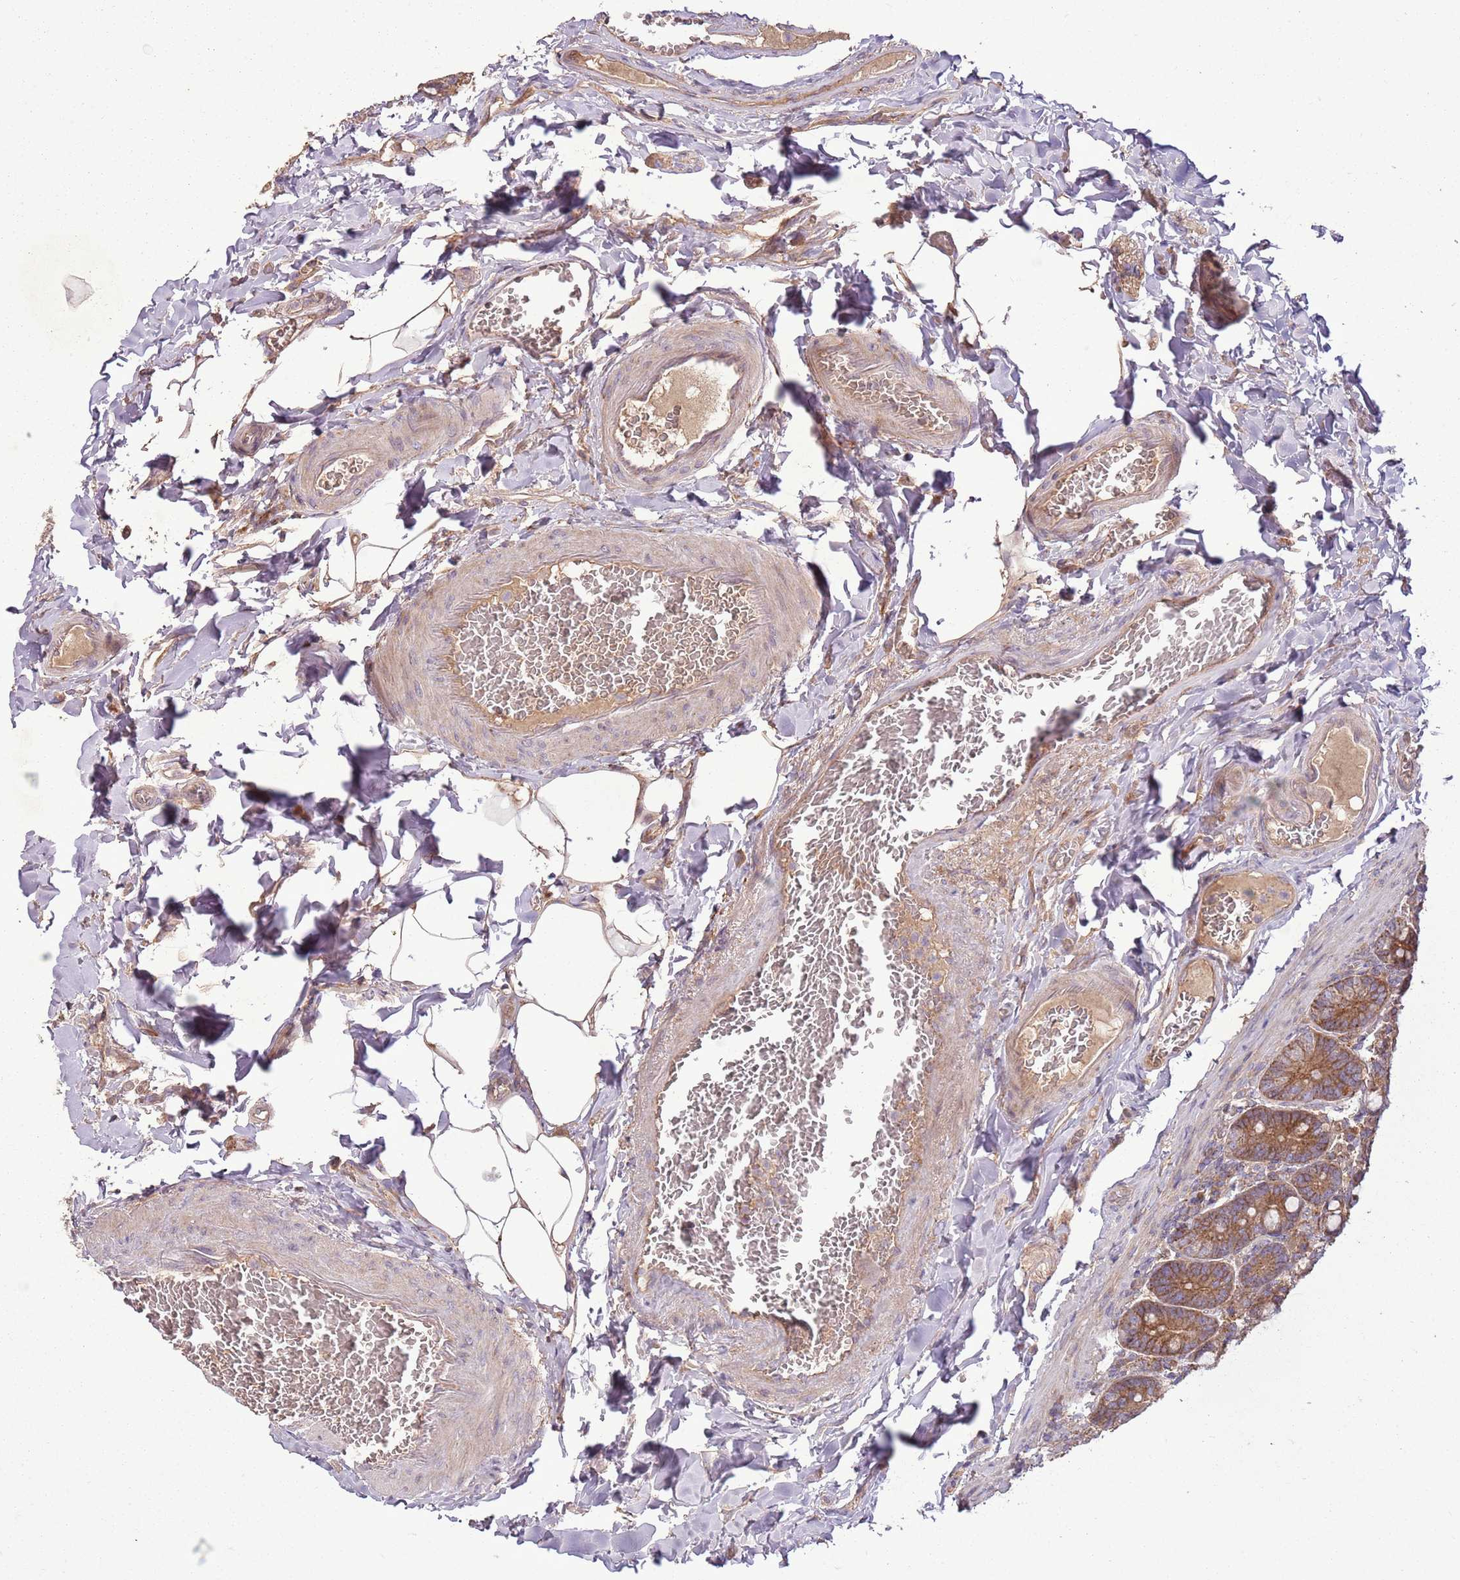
{"staining": {"intensity": "strong", "quantity": ">75%", "location": "cytoplasmic/membranous"}, "tissue": "duodenum", "cell_type": "Glandular cells", "image_type": "normal", "snomed": [{"axis": "morphology", "description": "Normal tissue, NOS"}, {"axis": "topography", "description": "Duodenum"}], "caption": "Approximately >75% of glandular cells in normal human duodenum demonstrate strong cytoplasmic/membranous protein expression as visualized by brown immunohistochemical staining.", "gene": "ANKRD24", "patient": {"sex": "female", "age": 62}}